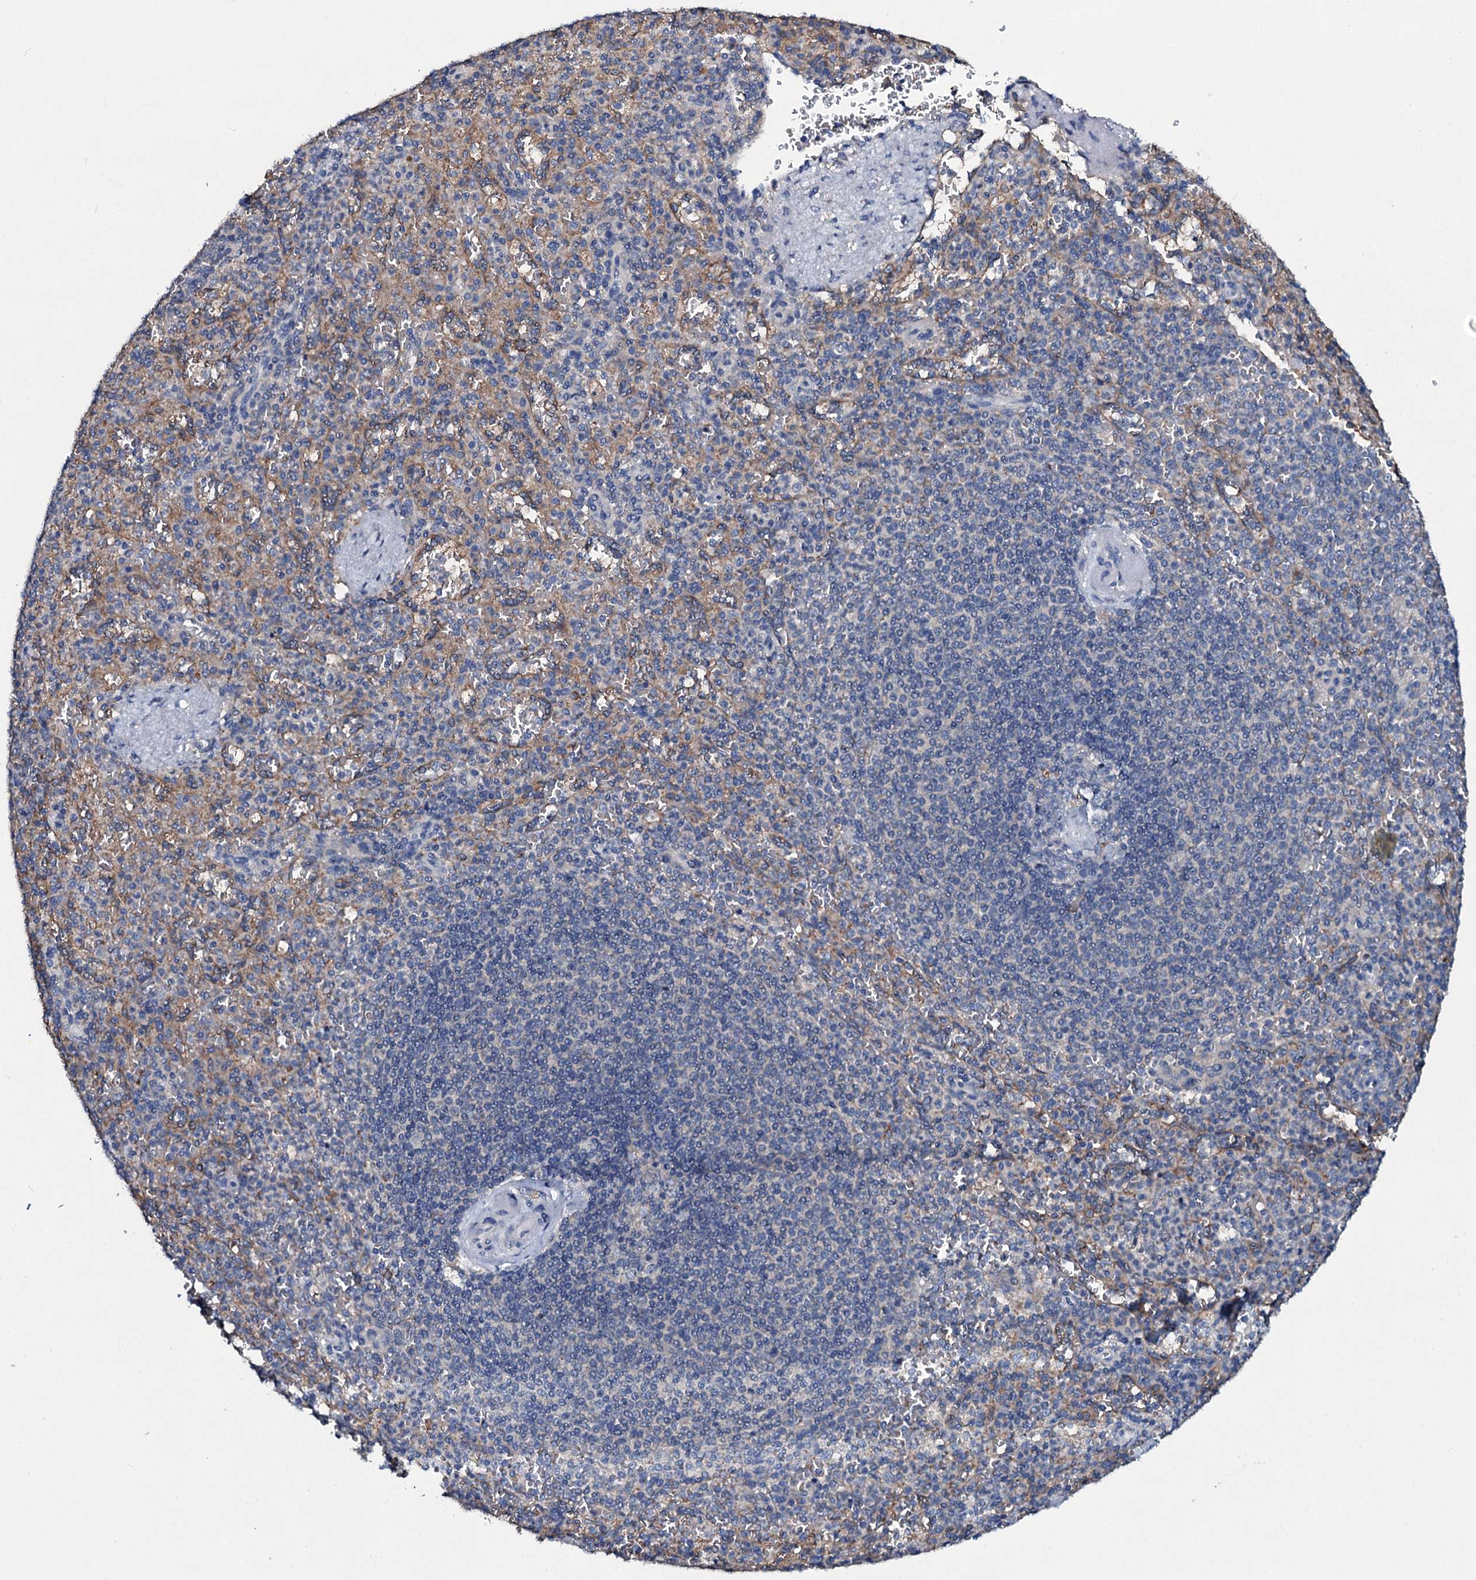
{"staining": {"intensity": "negative", "quantity": "none", "location": "none"}, "tissue": "spleen", "cell_type": "Cells in red pulp", "image_type": "normal", "snomed": [{"axis": "morphology", "description": "Normal tissue, NOS"}, {"axis": "topography", "description": "Spleen"}], "caption": "Photomicrograph shows no significant protein staining in cells in red pulp of benign spleen. Nuclei are stained in blue.", "gene": "TPGS2", "patient": {"sex": "female", "age": 74}}